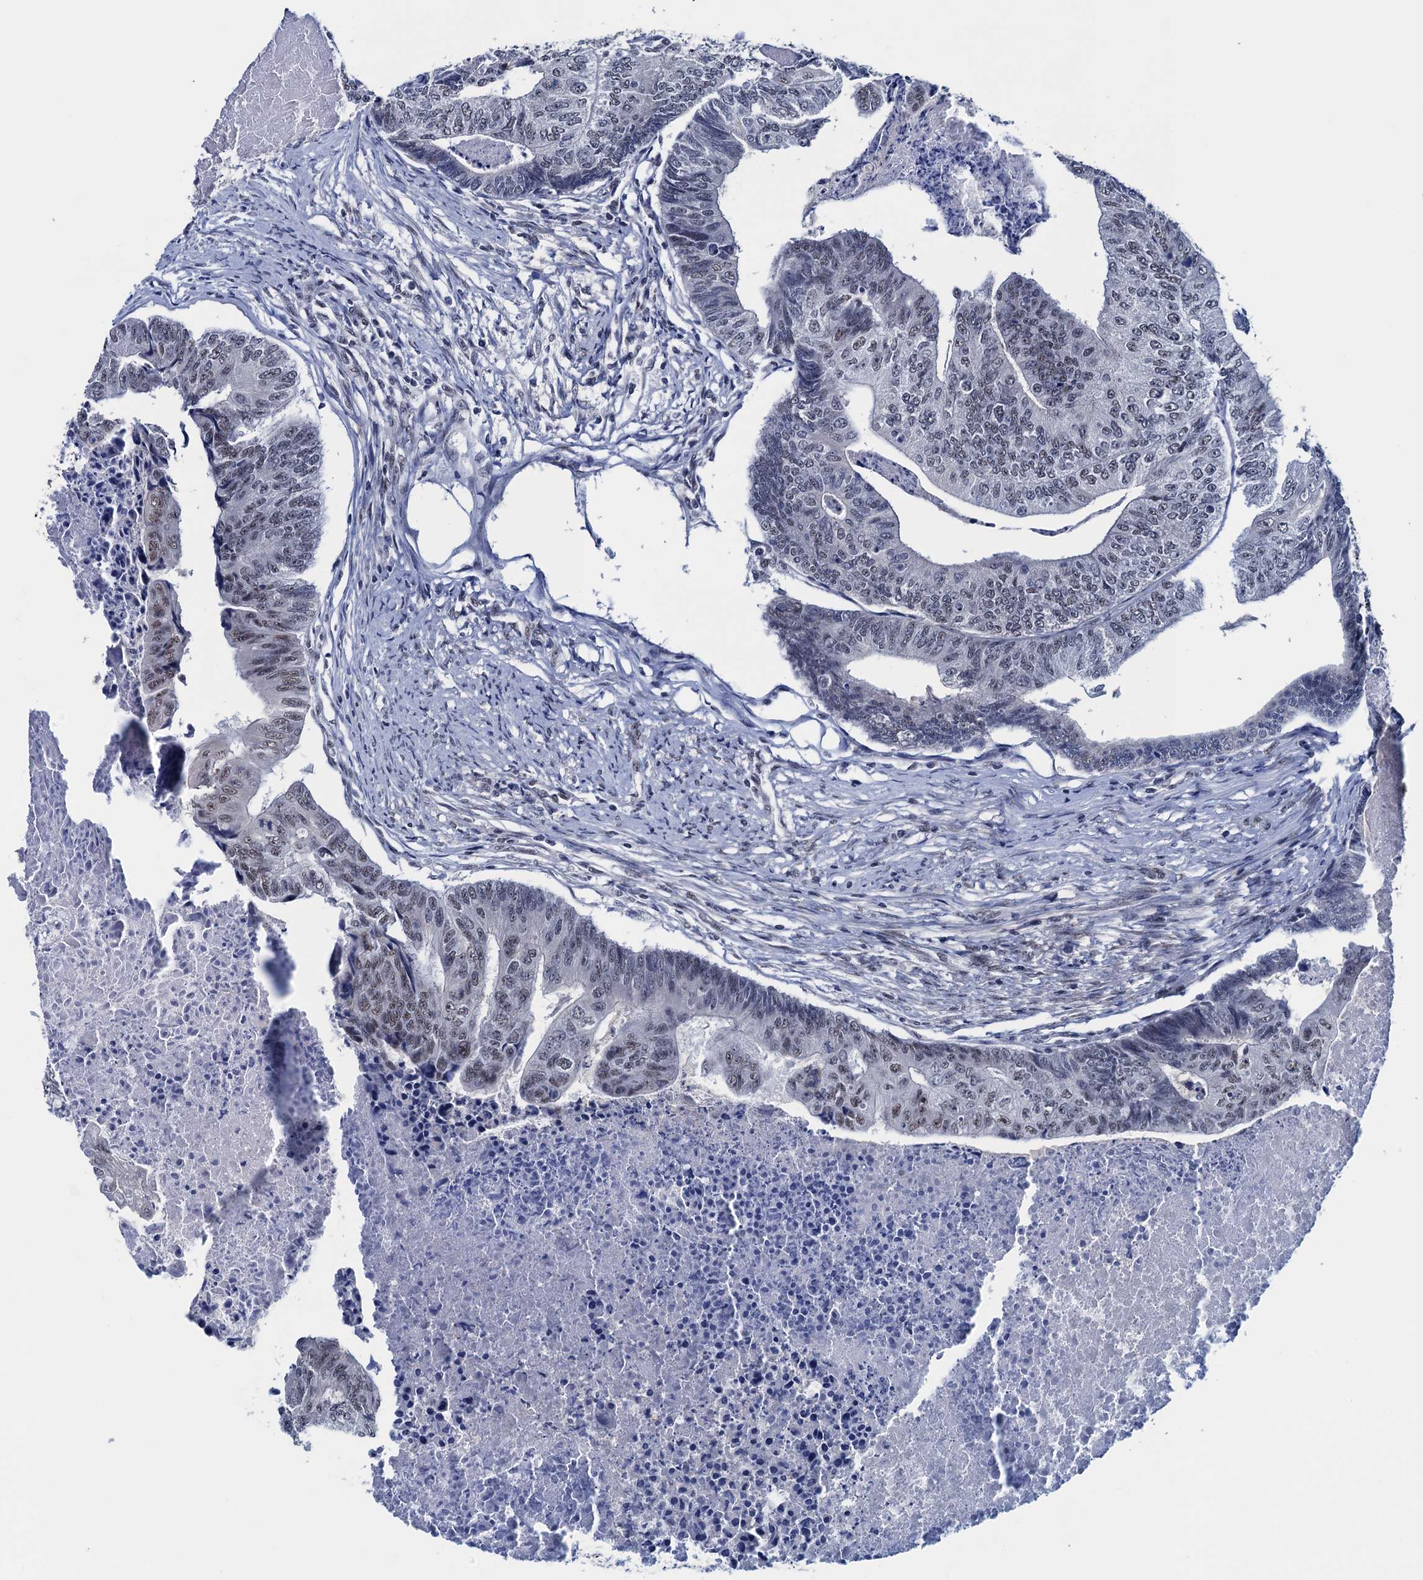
{"staining": {"intensity": "weak", "quantity": "25%-75%", "location": "nuclear"}, "tissue": "colorectal cancer", "cell_type": "Tumor cells", "image_type": "cancer", "snomed": [{"axis": "morphology", "description": "Adenocarcinoma, NOS"}, {"axis": "topography", "description": "Colon"}], "caption": "Colorectal cancer stained with a protein marker reveals weak staining in tumor cells.", "gene": "FNBP4", "patient": {"sex": "female", "age": 67}}